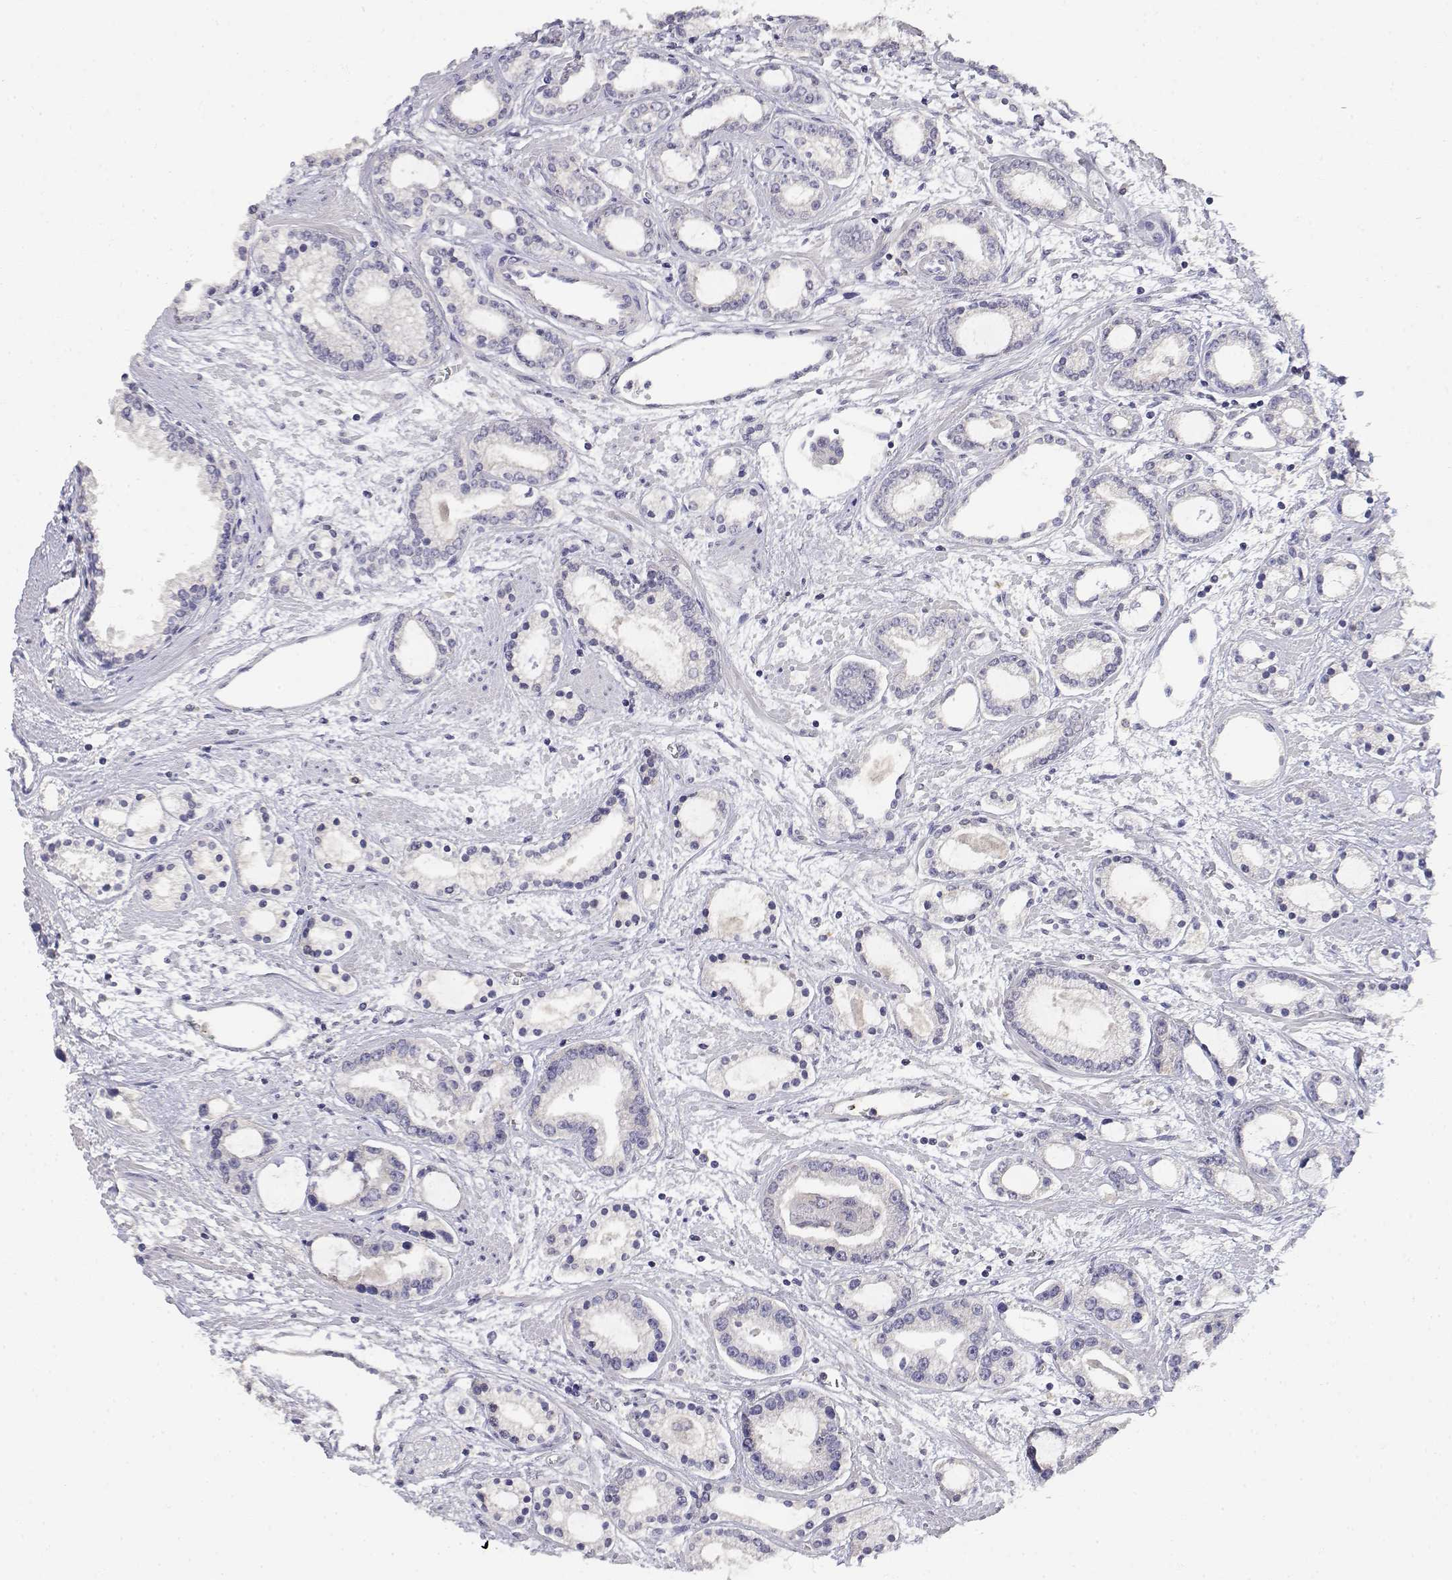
{"staining": {"intensity": "negative", "quantity": "none", "location": "none"}, "tissue": "prostate cancer", "cell_type": "Tumor cells", "image_type": "cancer", "snomed": [{"axis": "morphology", "description": "Adenocarcinoma, Medium grade"}, {"axis": "topography", "description": "Prostate"}], "caption": "The photomicrograph shows no staining of tumor cells in prostate cancer. (DAB immunohistochemistry (IHC) with hematoxylin counter stain).", "gene": "ADA", "patient": {"sex": "male", "age": 57}}